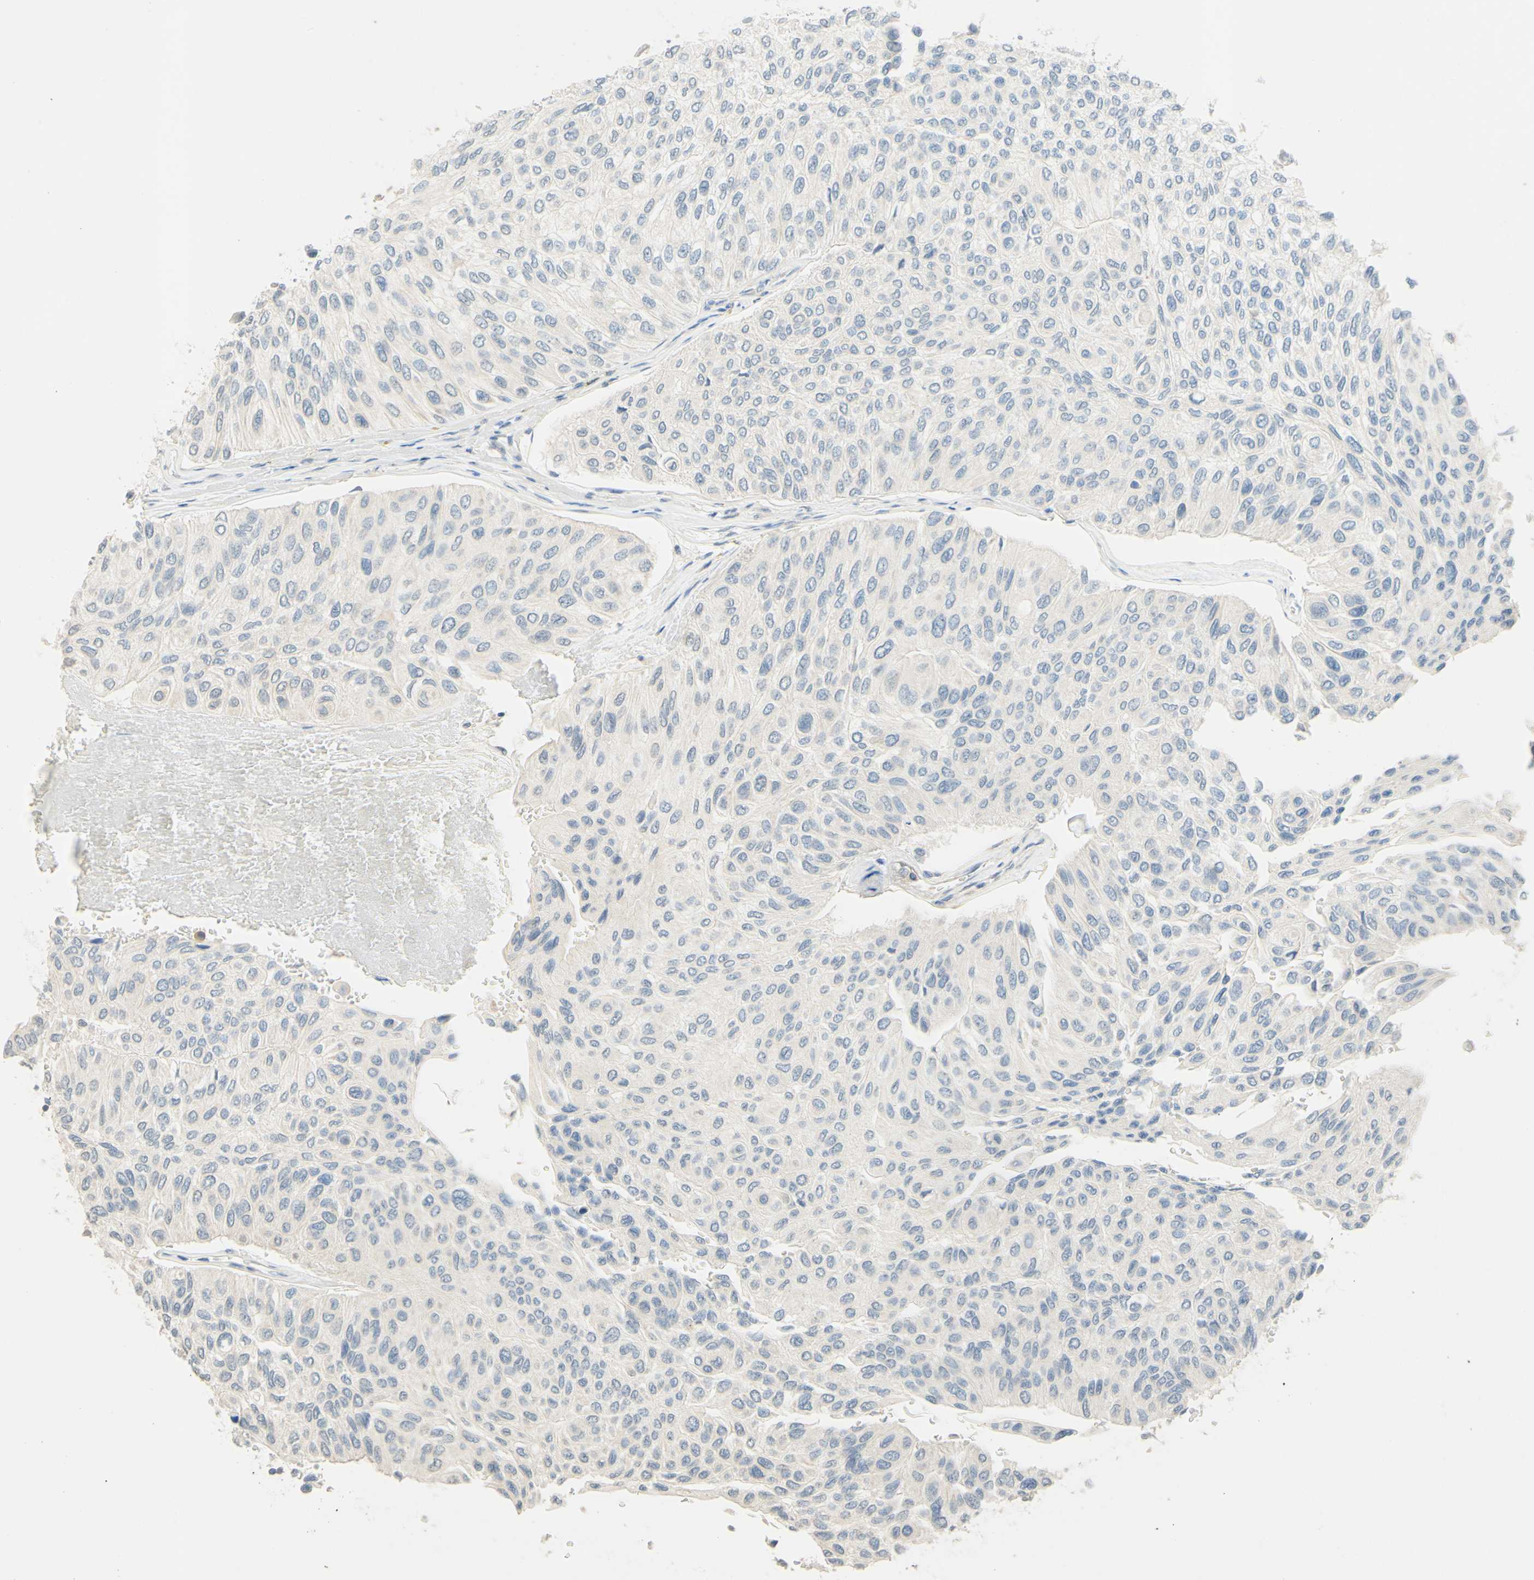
{"staining": {"intensity": "weak", "quantity": "<25%", "location": "cytoplasmic/membranous"}, "tissue": "urothelial cancer", "cell_type": "Tumor cells", "image_type": "cancer", "snomed": [{"axis": "morphology", "description": "Urothelial carcinoma, High grade"}, {"axis": "topography", "description": "Urinary bladder"}], "caption": "High magnification brightfield microscopy of urothelial cancer stained with DAB (3,3'-diaminobenzidine) (brown) and counterstained with hematoxylin (blue): tumor cells show no significant positivity.", "gene": "MAG", "patient": {"sex": "male", "age": 66}}